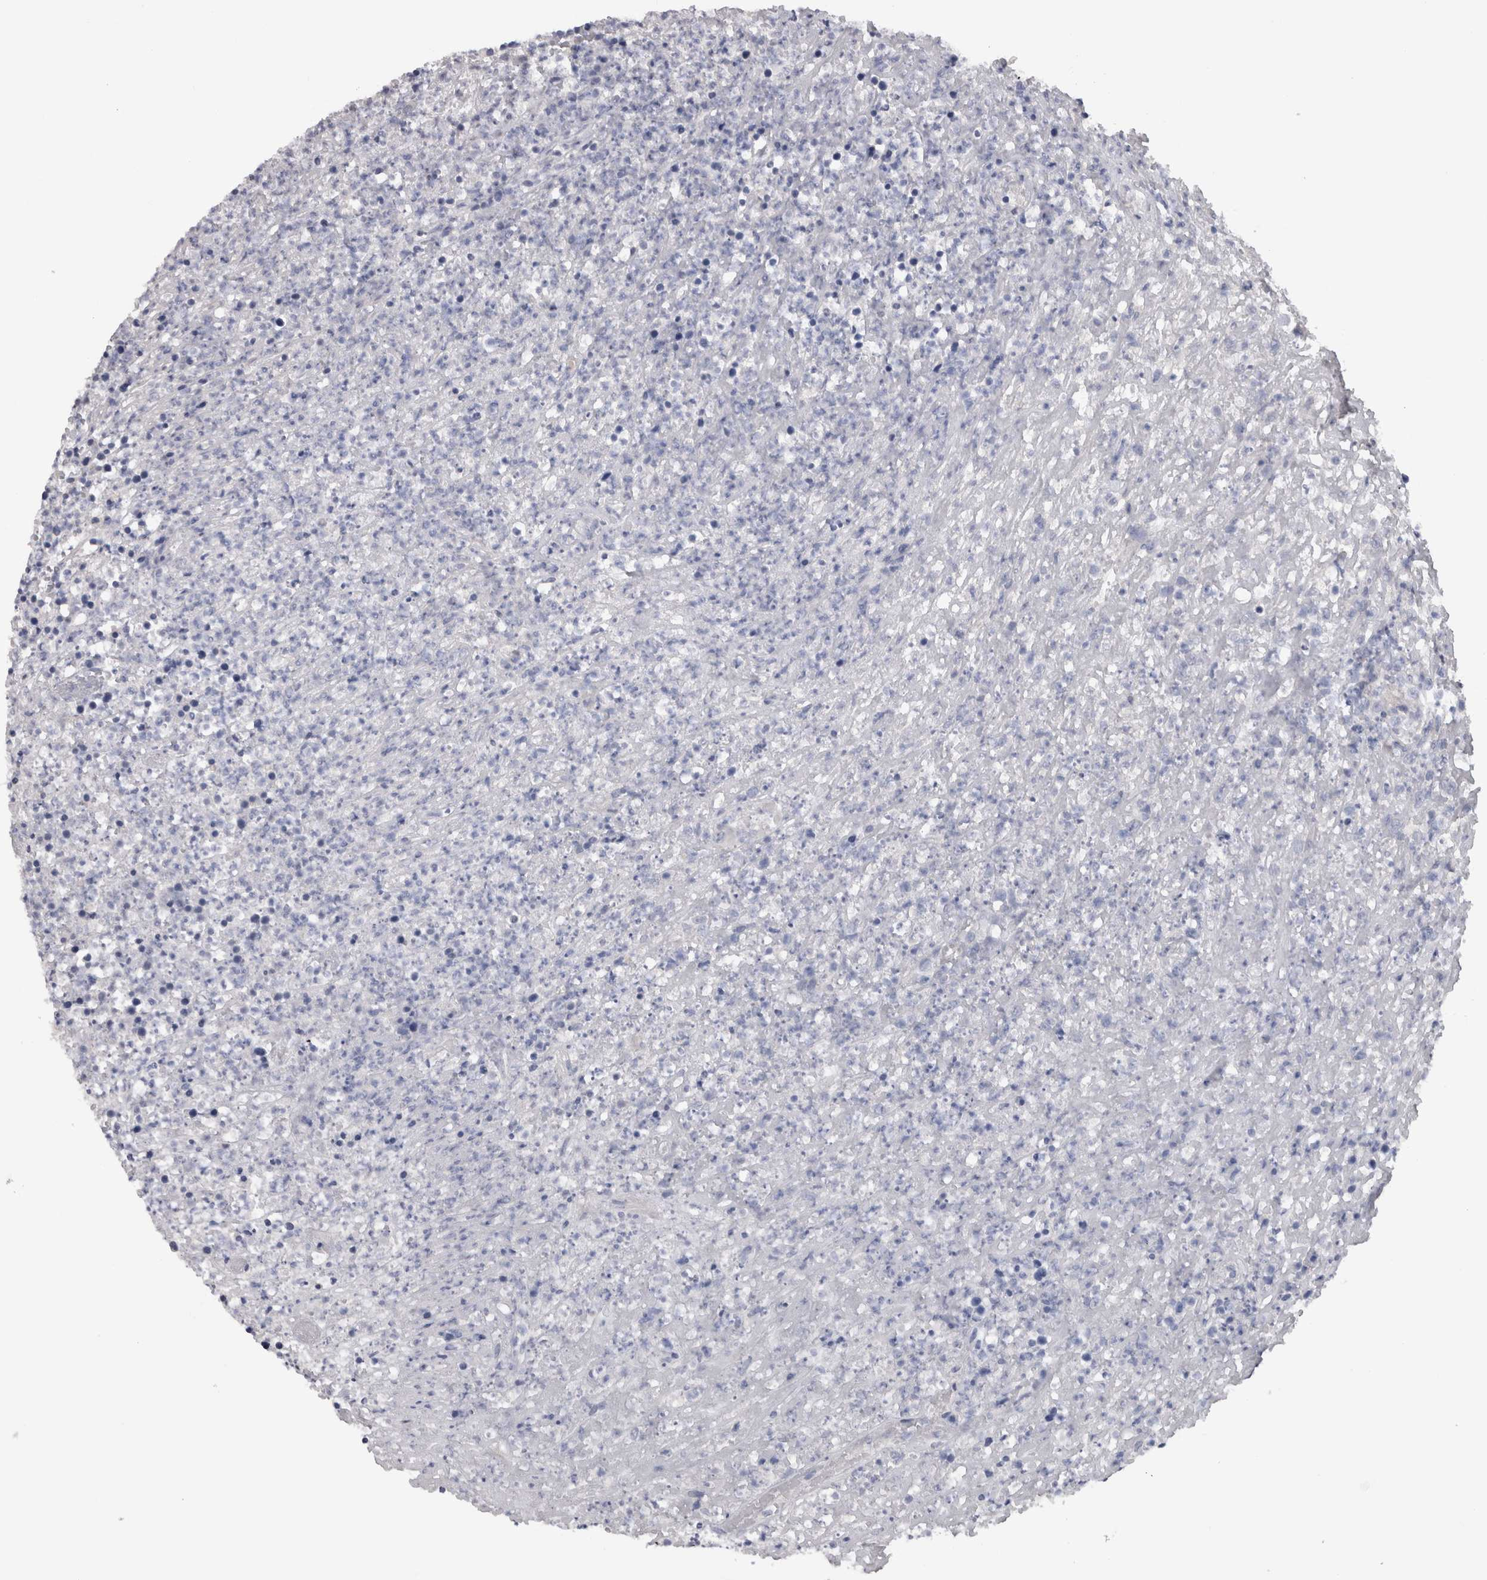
{"staining": {"intensity": "negative", "quantity": "none", "location": "none"}, "tissue": "lymphoma", "cell_type": "Tumor cells", "image_type": "cancer", "snomed": [{"axis": "morphology", "description": "Malignant lymphoma, non-Hodgkin's type, High grade"}, {"axis": "topography", "description": "Colon"}], "caption": "DAB immunohistochemical staining of malignant lymphoma, non-Hodgkin's type (high-grade) reveals no significant expression in tumor cells.", "gene": "ADAM2", "patient": {"sex": "female", "age": 53}}